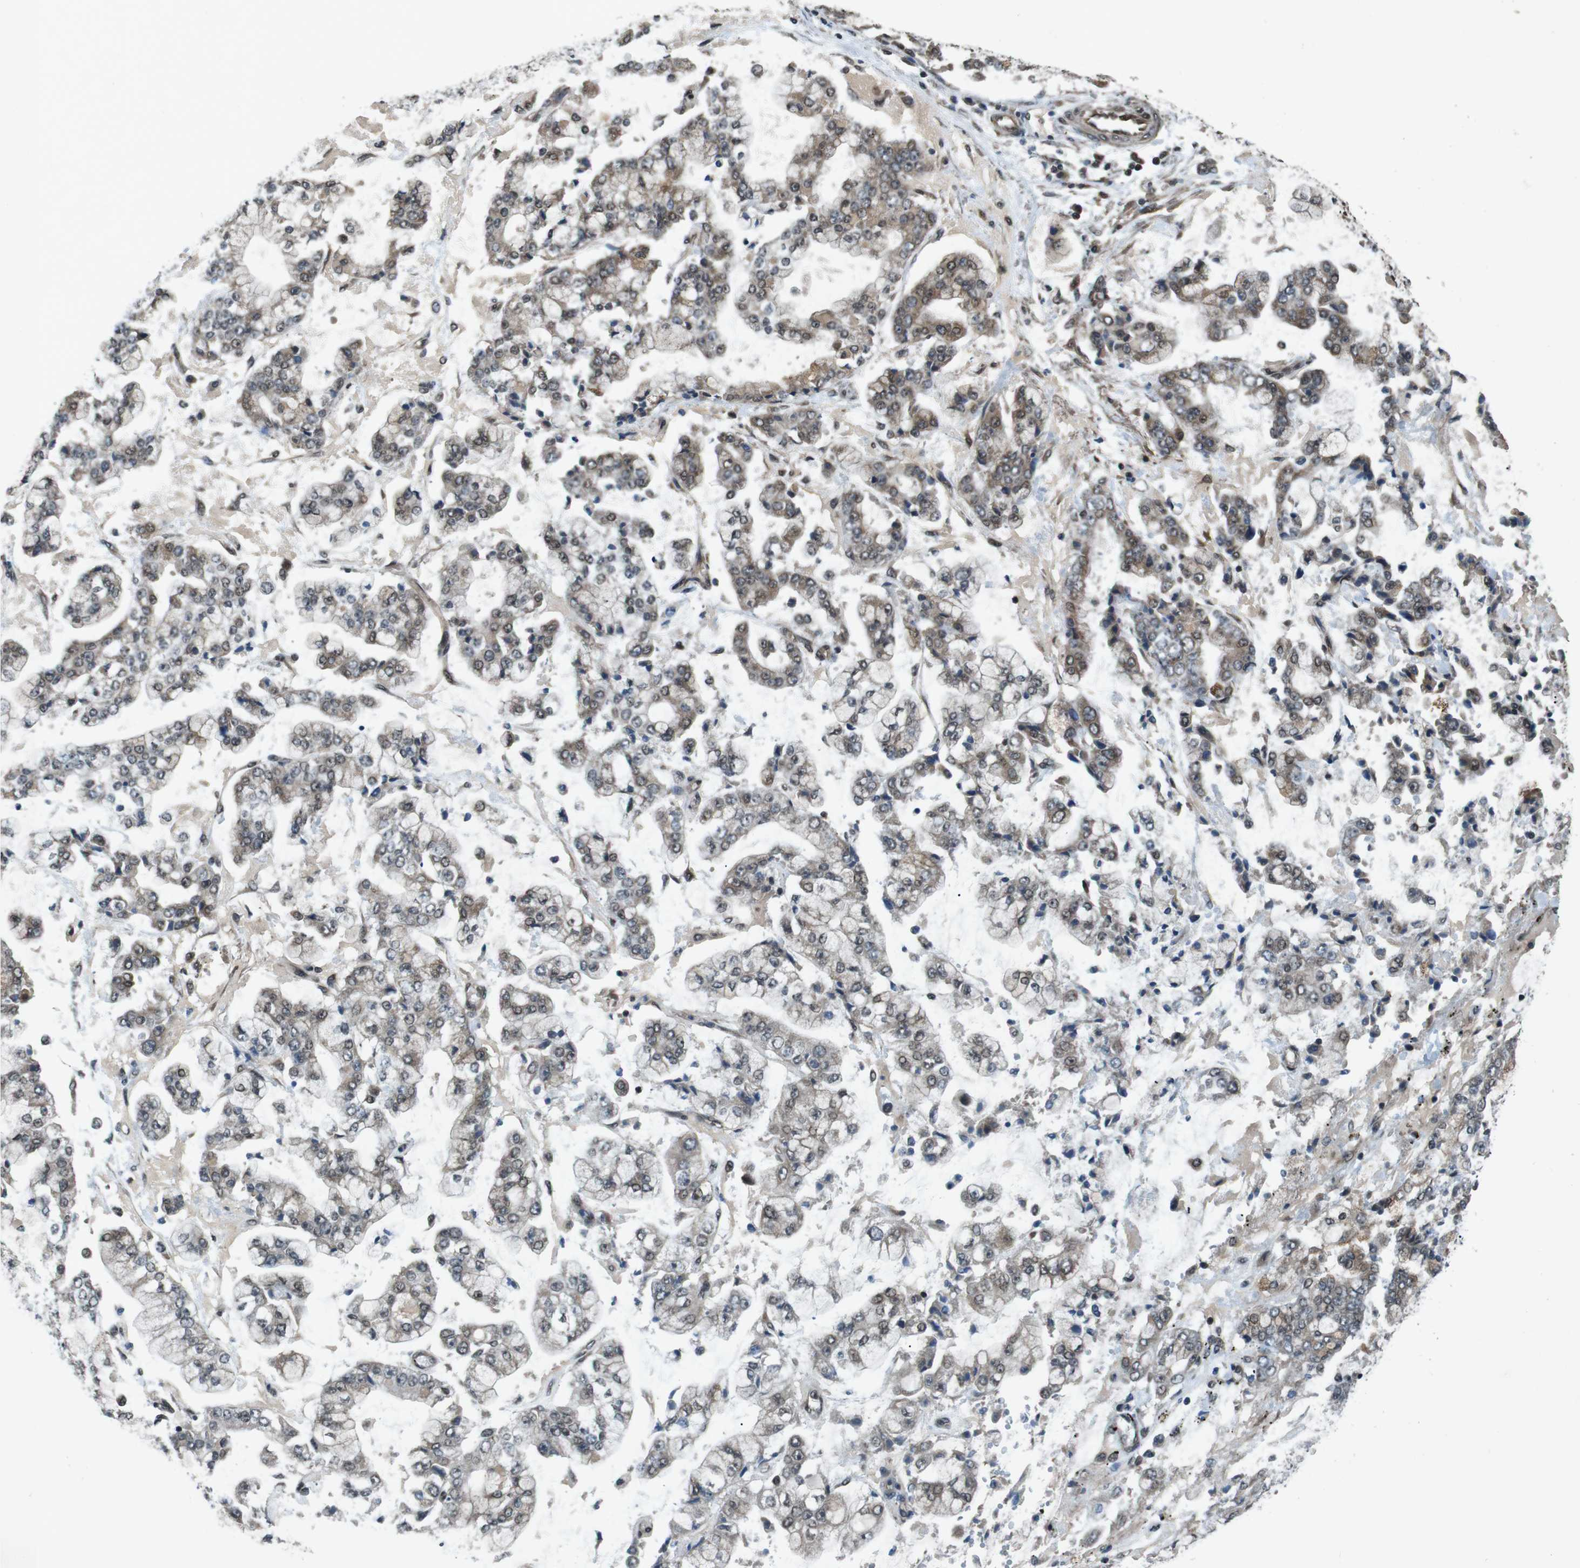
{"staining": {"intensity": "weak", "quantity": "25%-75%", "location": "cytoplasmic/membranous"}, "tissue": "stomach cancer", "cell_type": "Tumor cells", "image_type": "cancer", "snomed": [{"axis": "morphology", "description": "Adenocarcinoma, NOS"}, {"axis": "topography", "description": "Stomach"}], "caption": "This image displays stomach cancer (adenocarcinoma) stained with immunohistochemistry to label a protein in brown. The cytoplasmic/membranous of tumor cells show weak positivity for the protein. Nuclei are counter-stained blue.", "gene": "SOCS1", "patient": {"sex": "male", "age": 76}}